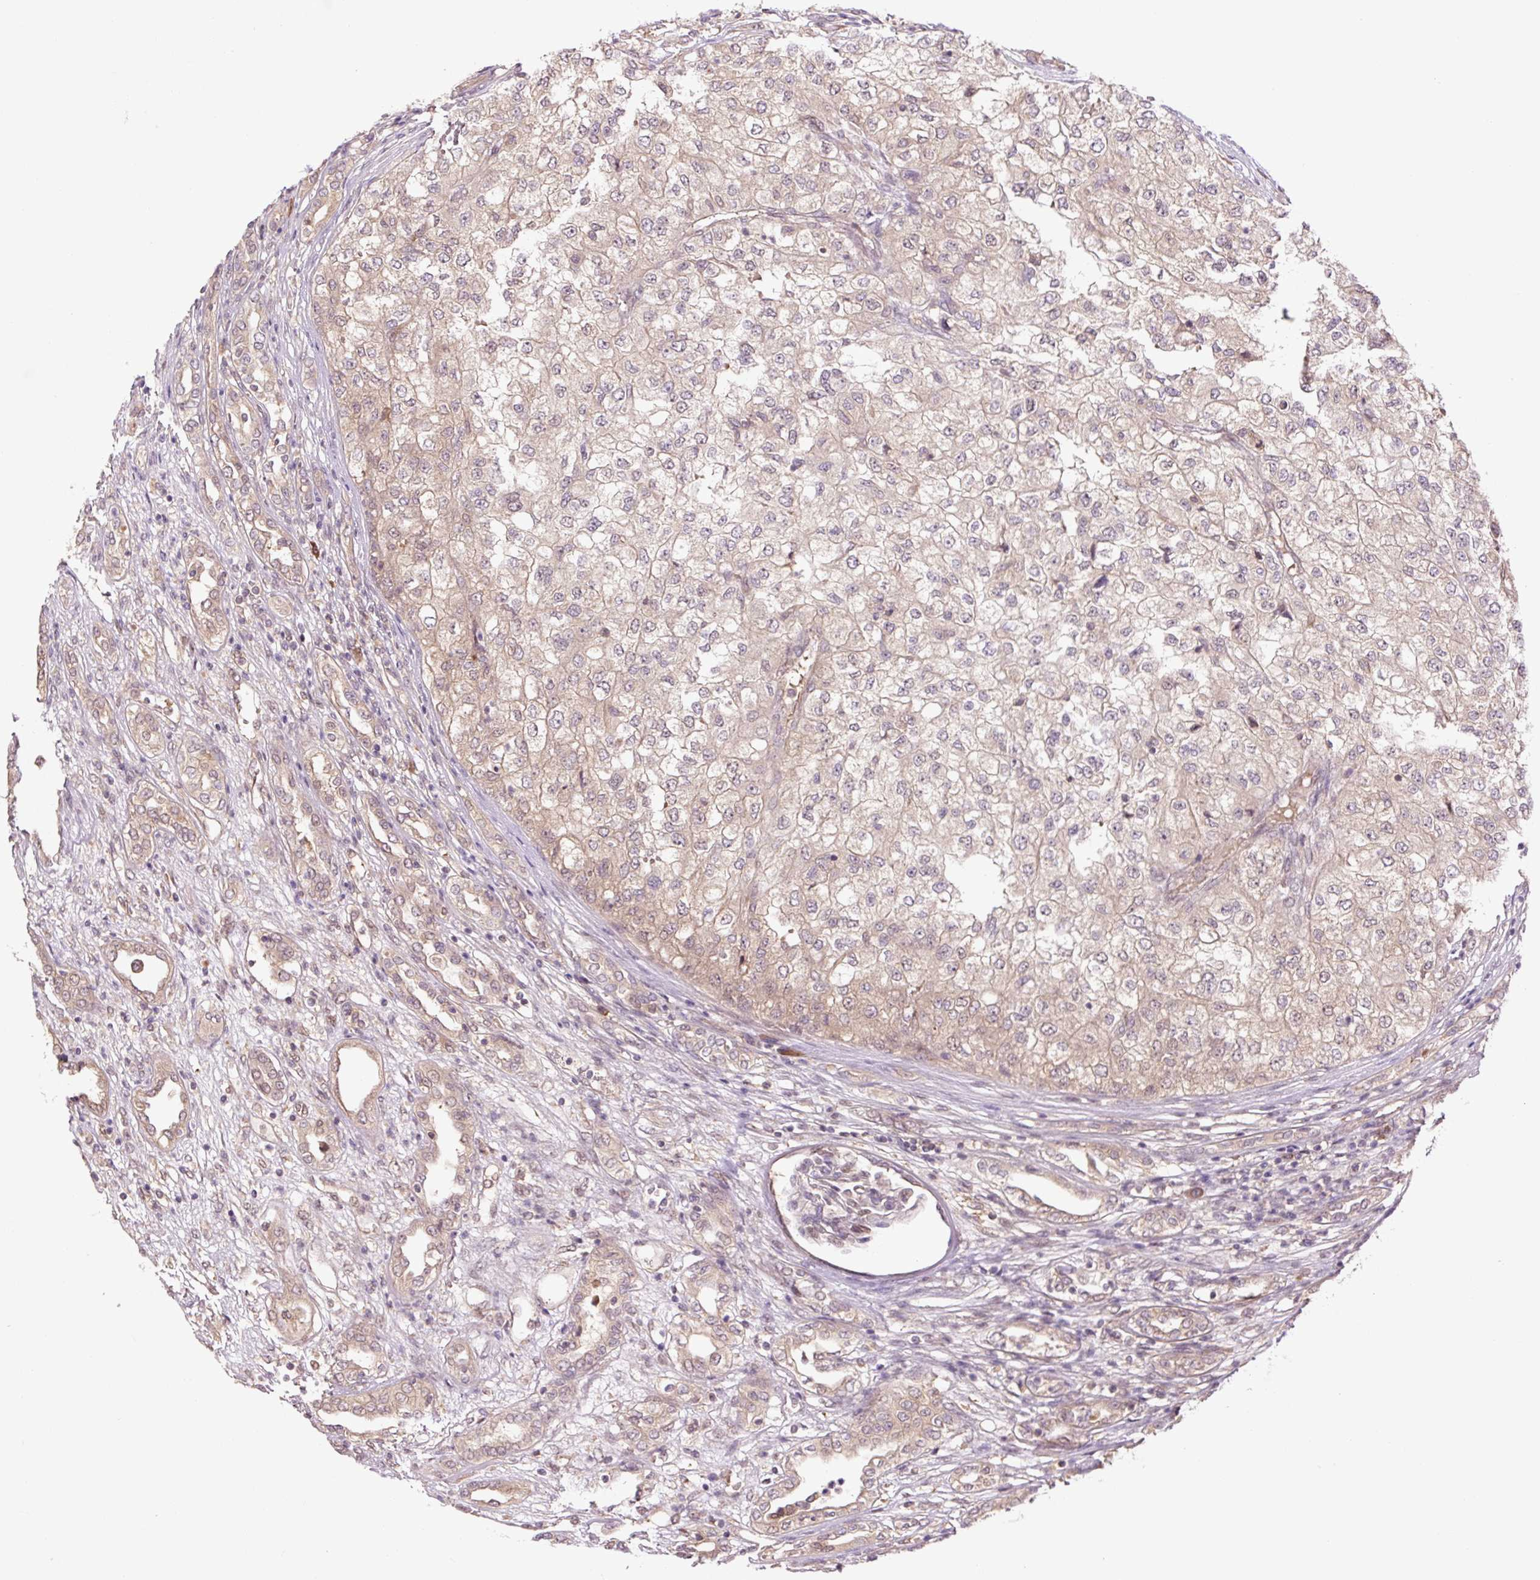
{"staining": {"intensity": "weak", "quantity": "<25%", "location": "cytoplasmic/membranous"}, "tissue": "renal cancer", "cell_type": "Tumor cells", "image_type": "cancer", "snomed": [{"axis": "morphology", "description": "Adenocarcinoma, NOS"}, {"axis": "topography", "description": "Kidney"}], "caption": "Protein analysis of renal adenocarcinoma reveals no significant staining in tumor cells.", "gene": "TPT1", "patient": {"sex": "female", "age": 54}}